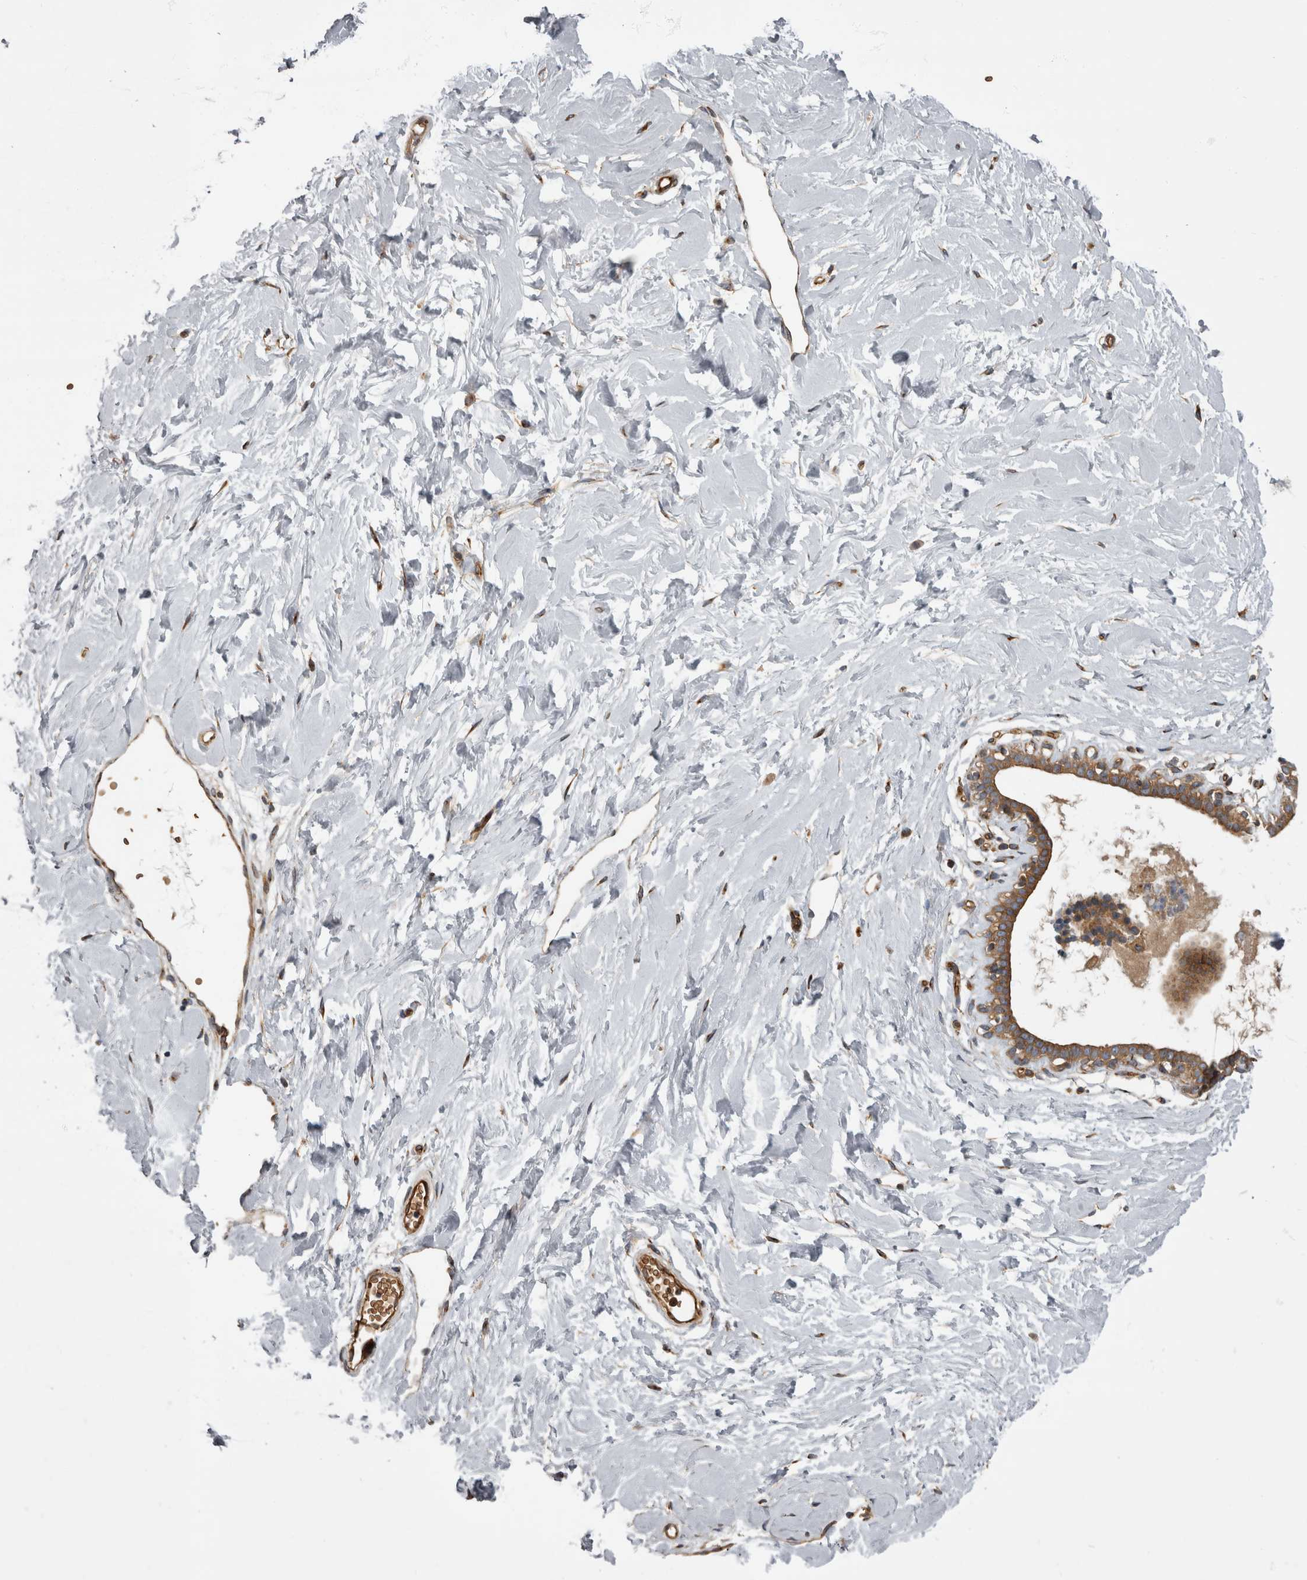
{"staining": {"intensity": "negative", "quantity": "none", "location": "none"}, "tissue": "breast", "cell_type": "Adipocytes", "image_type": "normal", "snomed": [{"axis": "morphology", "description": "Normal tissue, NOS"}, {"axis": "morphology", "description": "Adenoma, NOS"}, {"axis": "topography", "description": "Breast"}], "caption": "This is an IHC image of unremarkable human breast. There is no expression in adipocytes.", "gene": "HOOK3", "patient": {"sex": "female", "age": 23}}